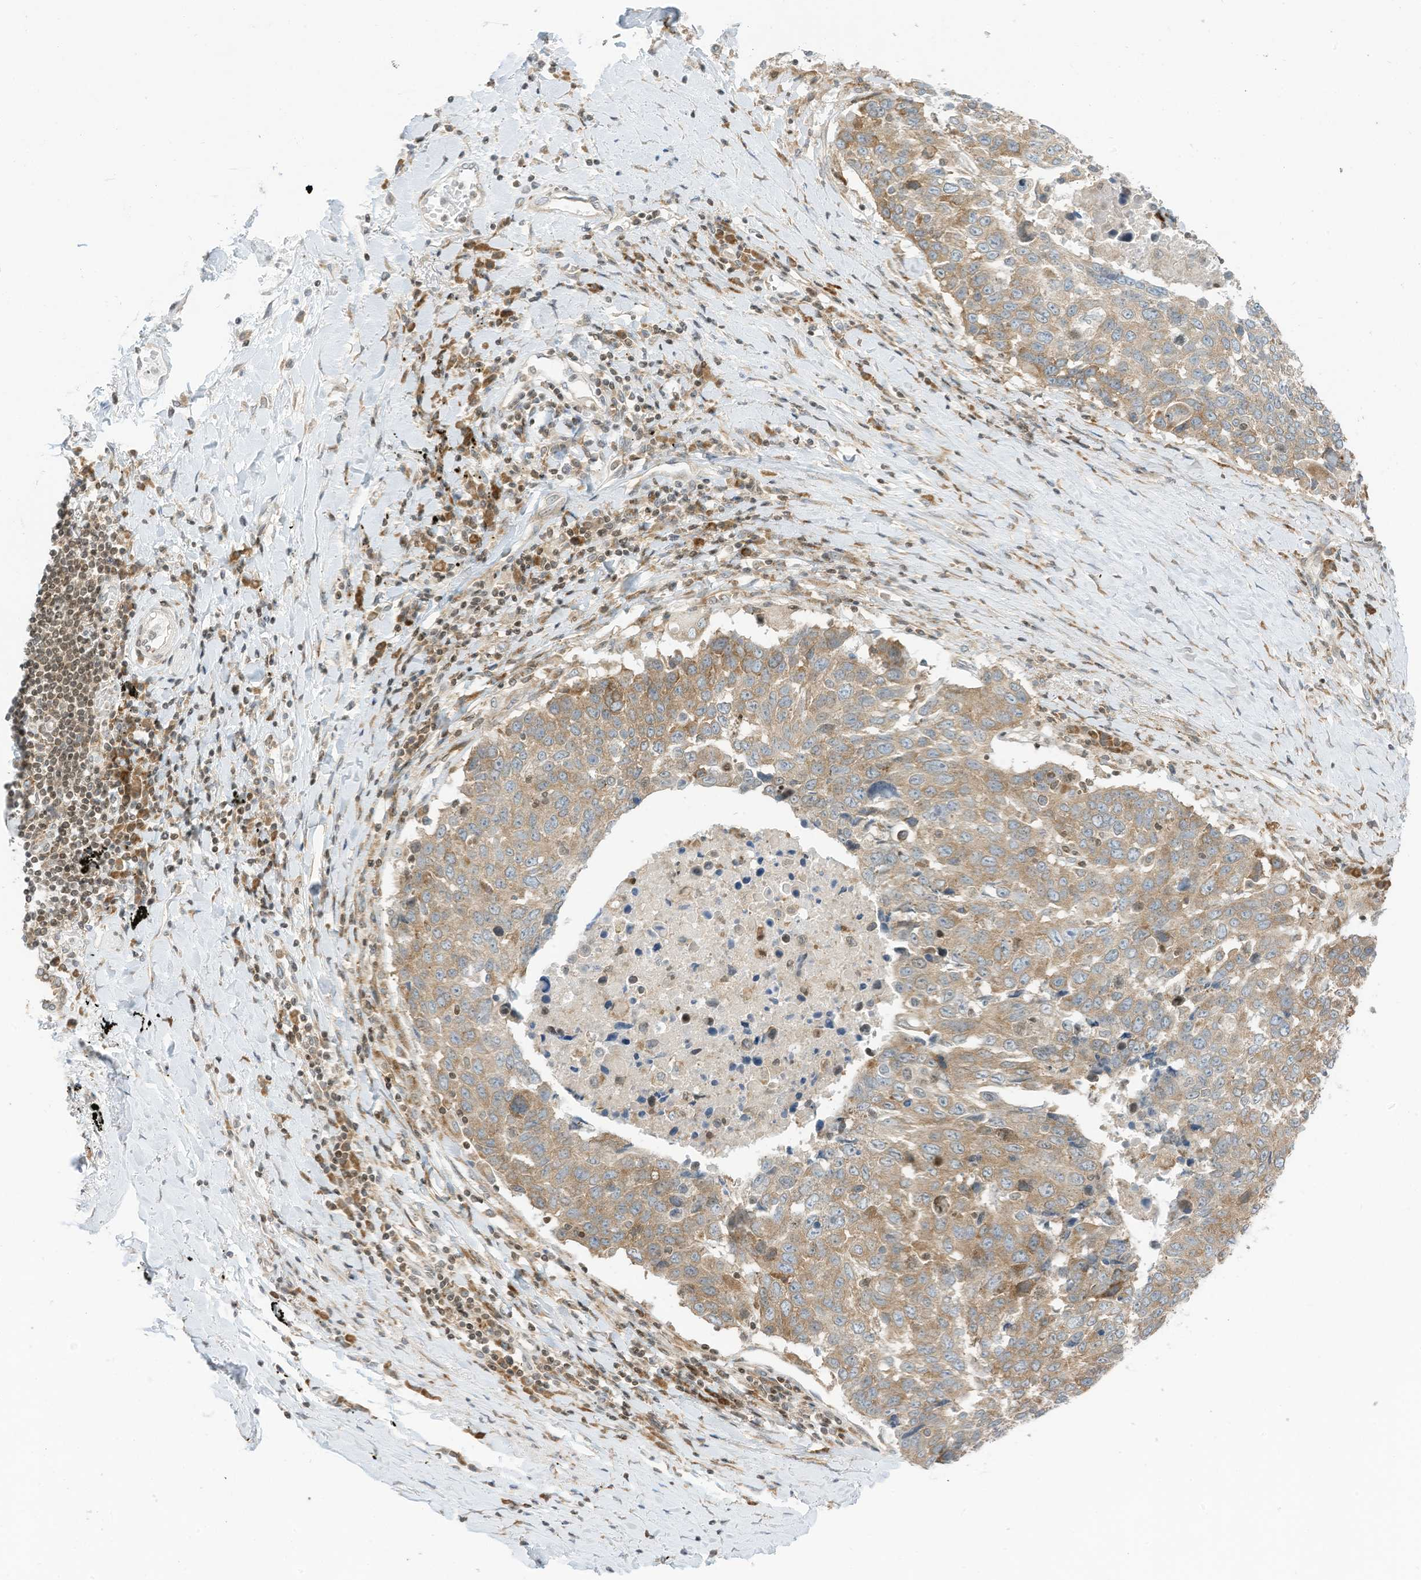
{"staining": {"intensity": "moderate", "quantity": ">75%", "location": "cytoplasmic/membranous"}, "tissue": "lung cancer", "cell_type": "Tumor cells", "image_type": "cancer", "snomed": [{"axis": "morphology", "description": "Squamous cell carcinoma, NOS"}, {"axis": "topography", "description": "Lung"}], "caption": "Squamous cell carcinoma (lung) stained with immunohistochemistry (IHC) demonstrates moderate cytoplasmic/membranous staining in about >75% of tumor cells. (DAB (3,3'-diaminobenzidine) IHC, brown staining for protein, blue staining for nuclei).", "gene": "EDF1", "patient": {"sex": "male", "age": 66}}